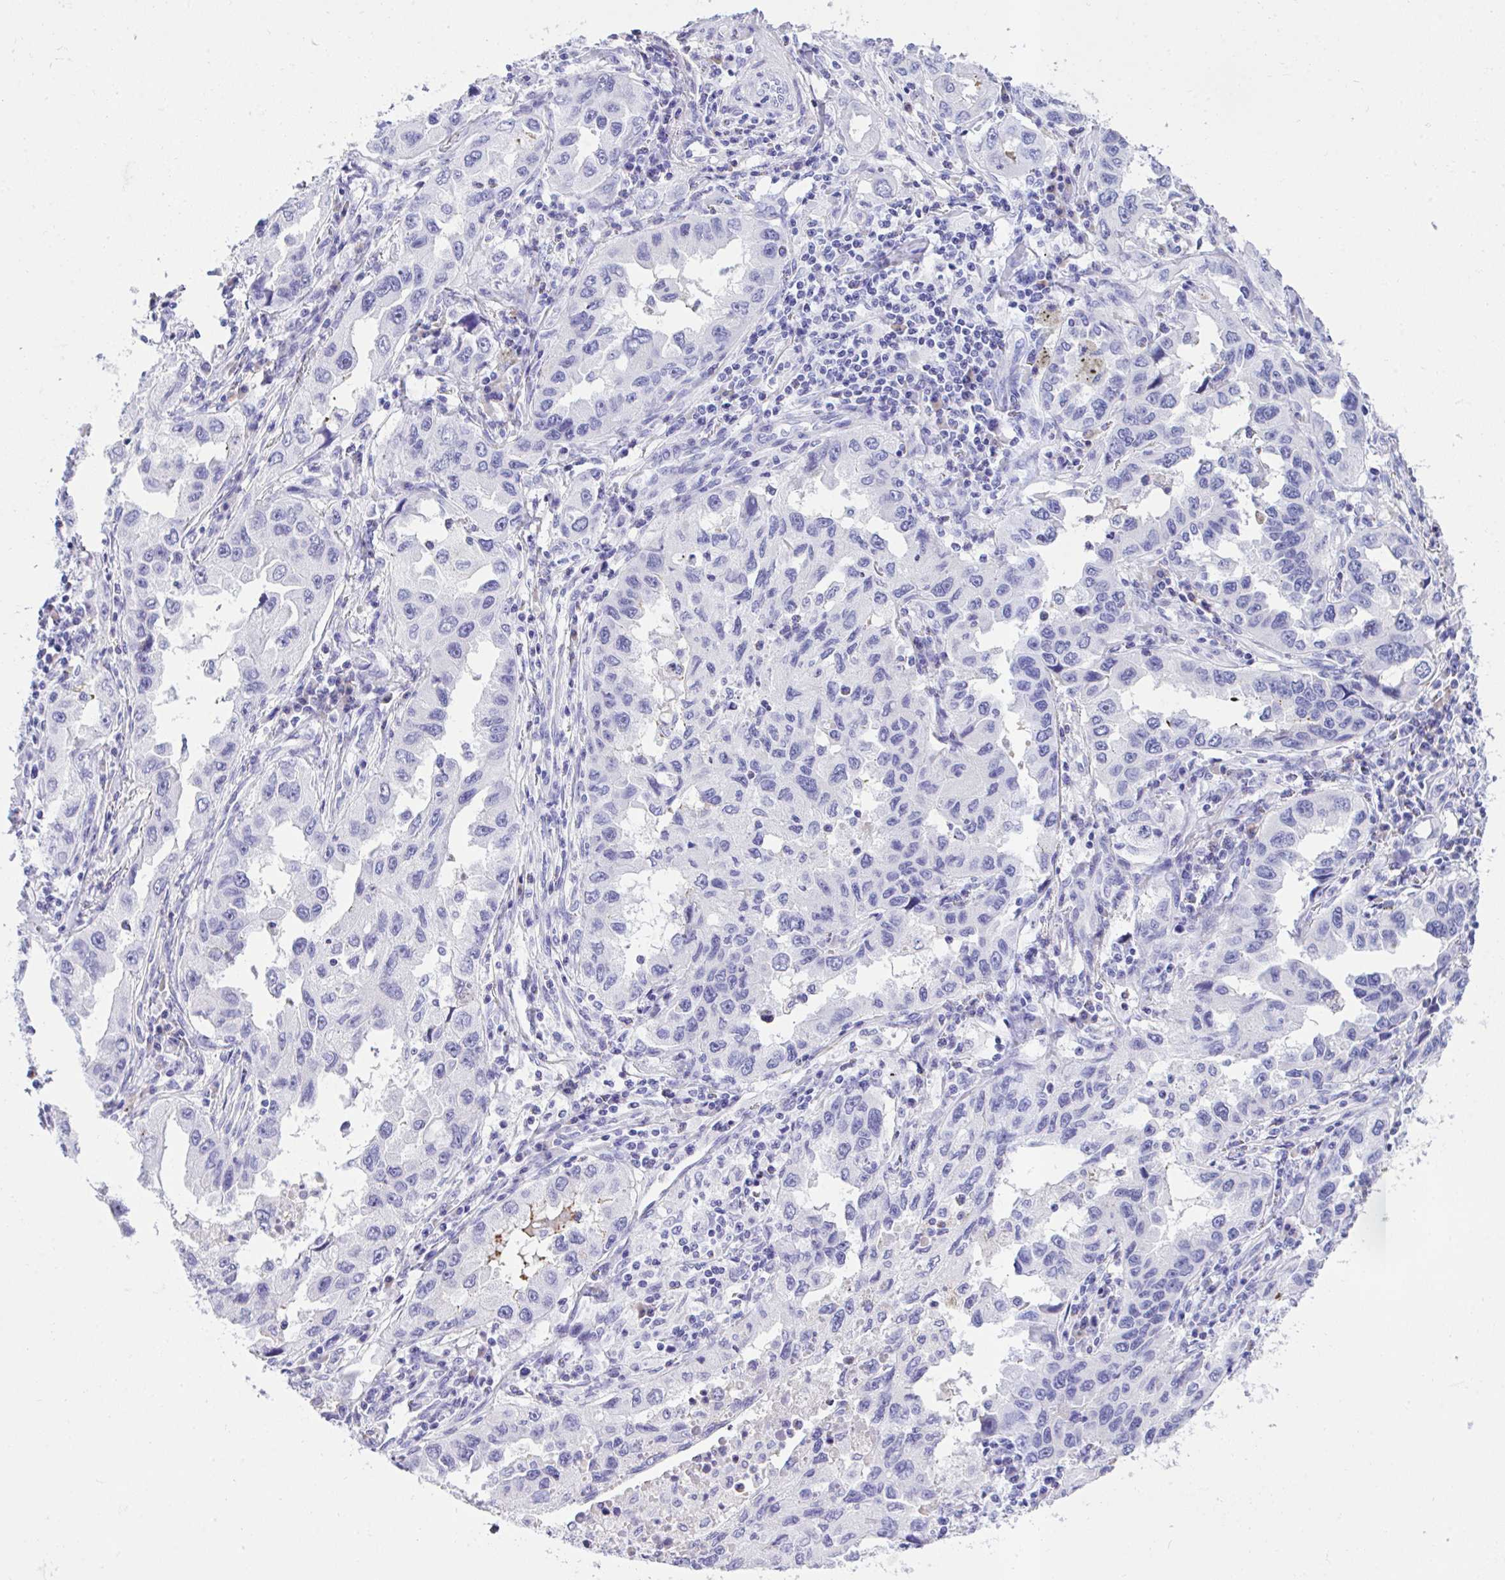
{"staining": {"intensity": "negative", "quantity": "none", "location": "none"}, "tissue": "lung cancer", "cell_type": "Tumor cells", "image_type": "cancer", "snomed": [{"axis": "morphology", "description": "Adenocarcinoma, NOS"}, {"axis": "topography", "description": "Lung"}], "caption": "A photomicrograph of lung cancer (adenocarcinoma) stained for a protein reveals no brown staining in tumor cells.", "gene": "AKR1D1", "patient": {"sex": "female", "age": 73}}